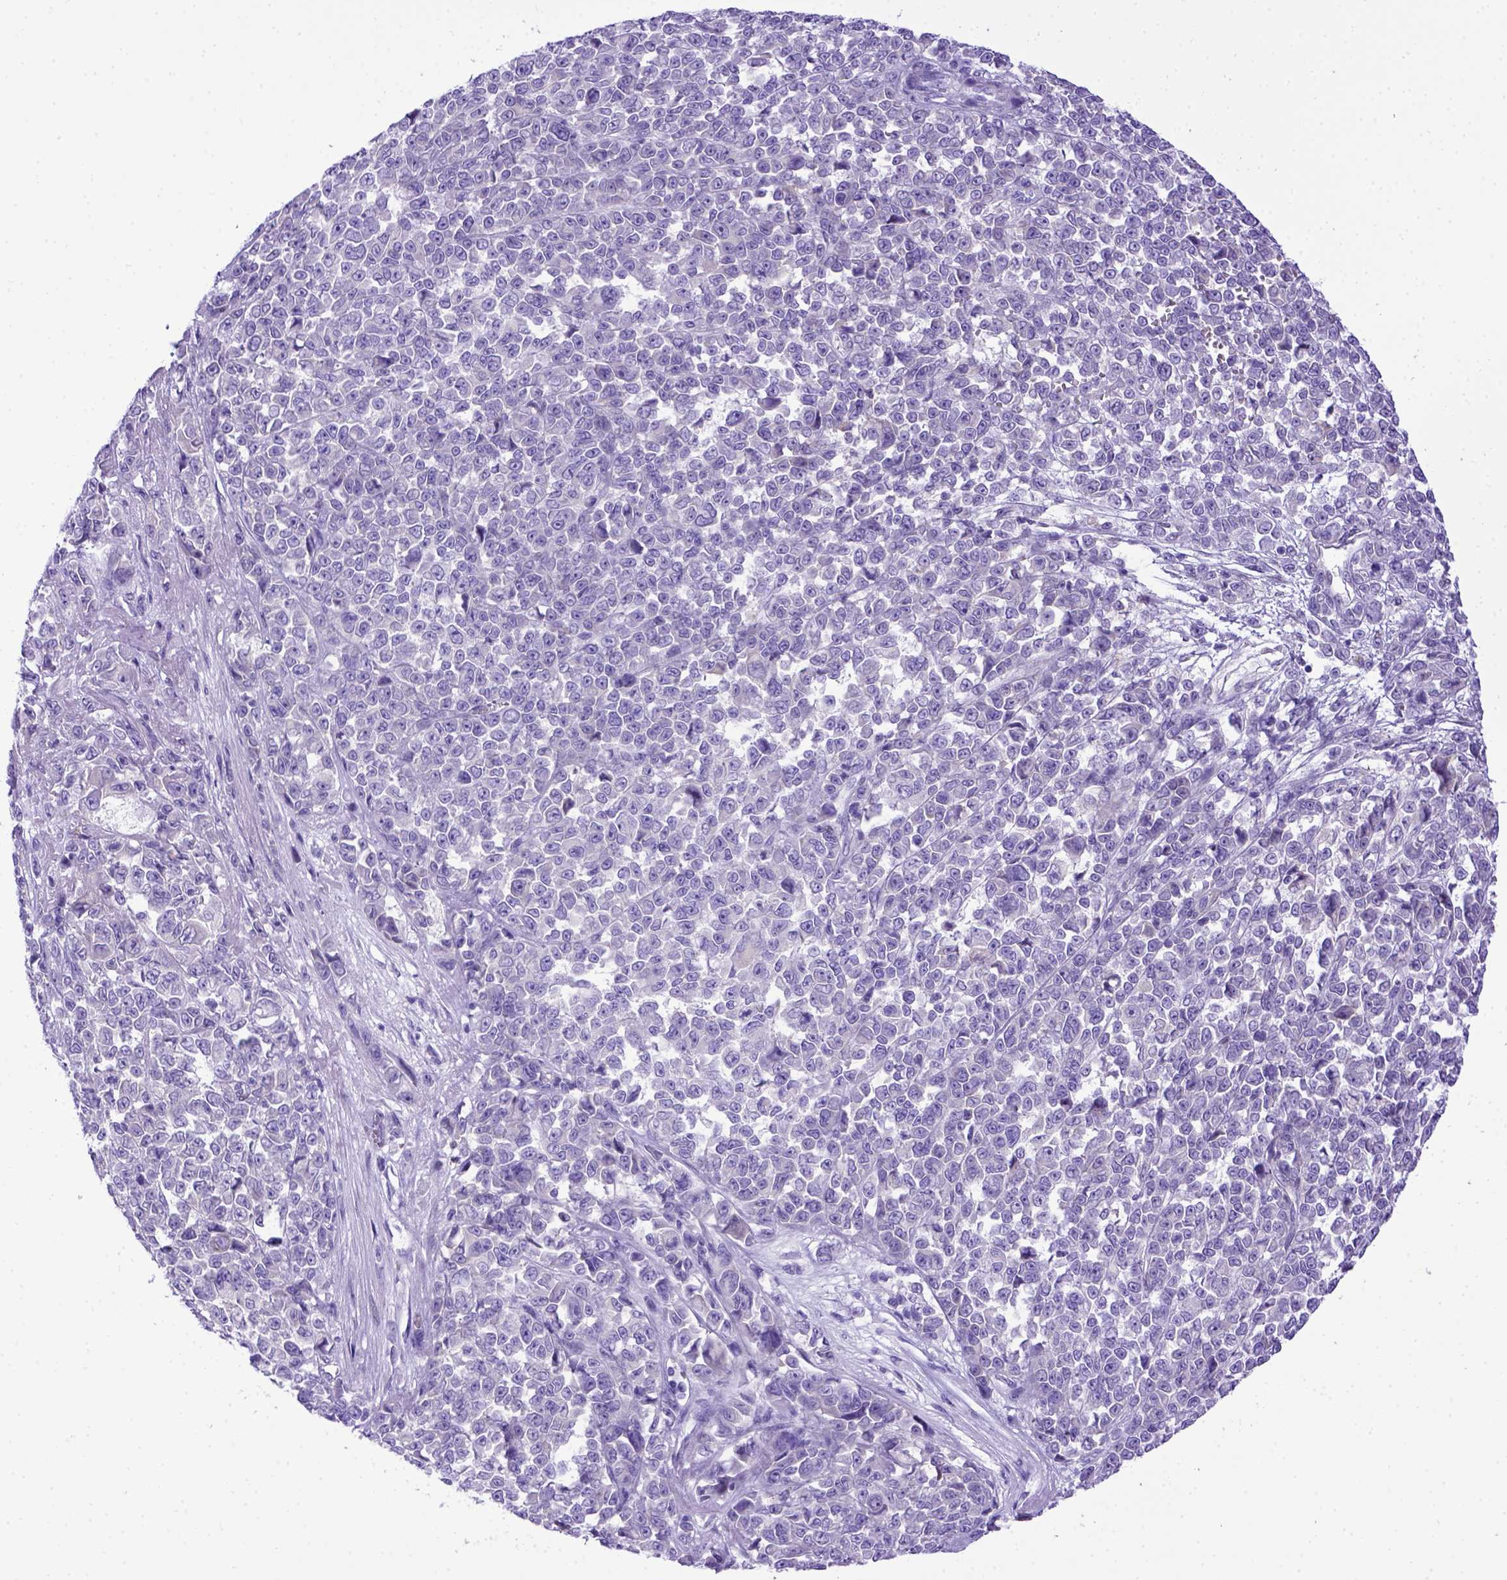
{"staining": {"intensity": "negative", "quantity": "none", "location": "none"}, "tissue": "melanoma", "cell_type": "Tumor cells", "image_type": "cancer", "snomed": [{"axis": "morphology", "description": "Malignant melanoma, NOS"}, {"axis": "topography", "description": "Skin"}], "caption": "Melanoma was stained to show a protein in brown. There is no significant expression in tumor cells.", "gene": "MEOX2", "patient": {"sex": "female", "age": 95}}